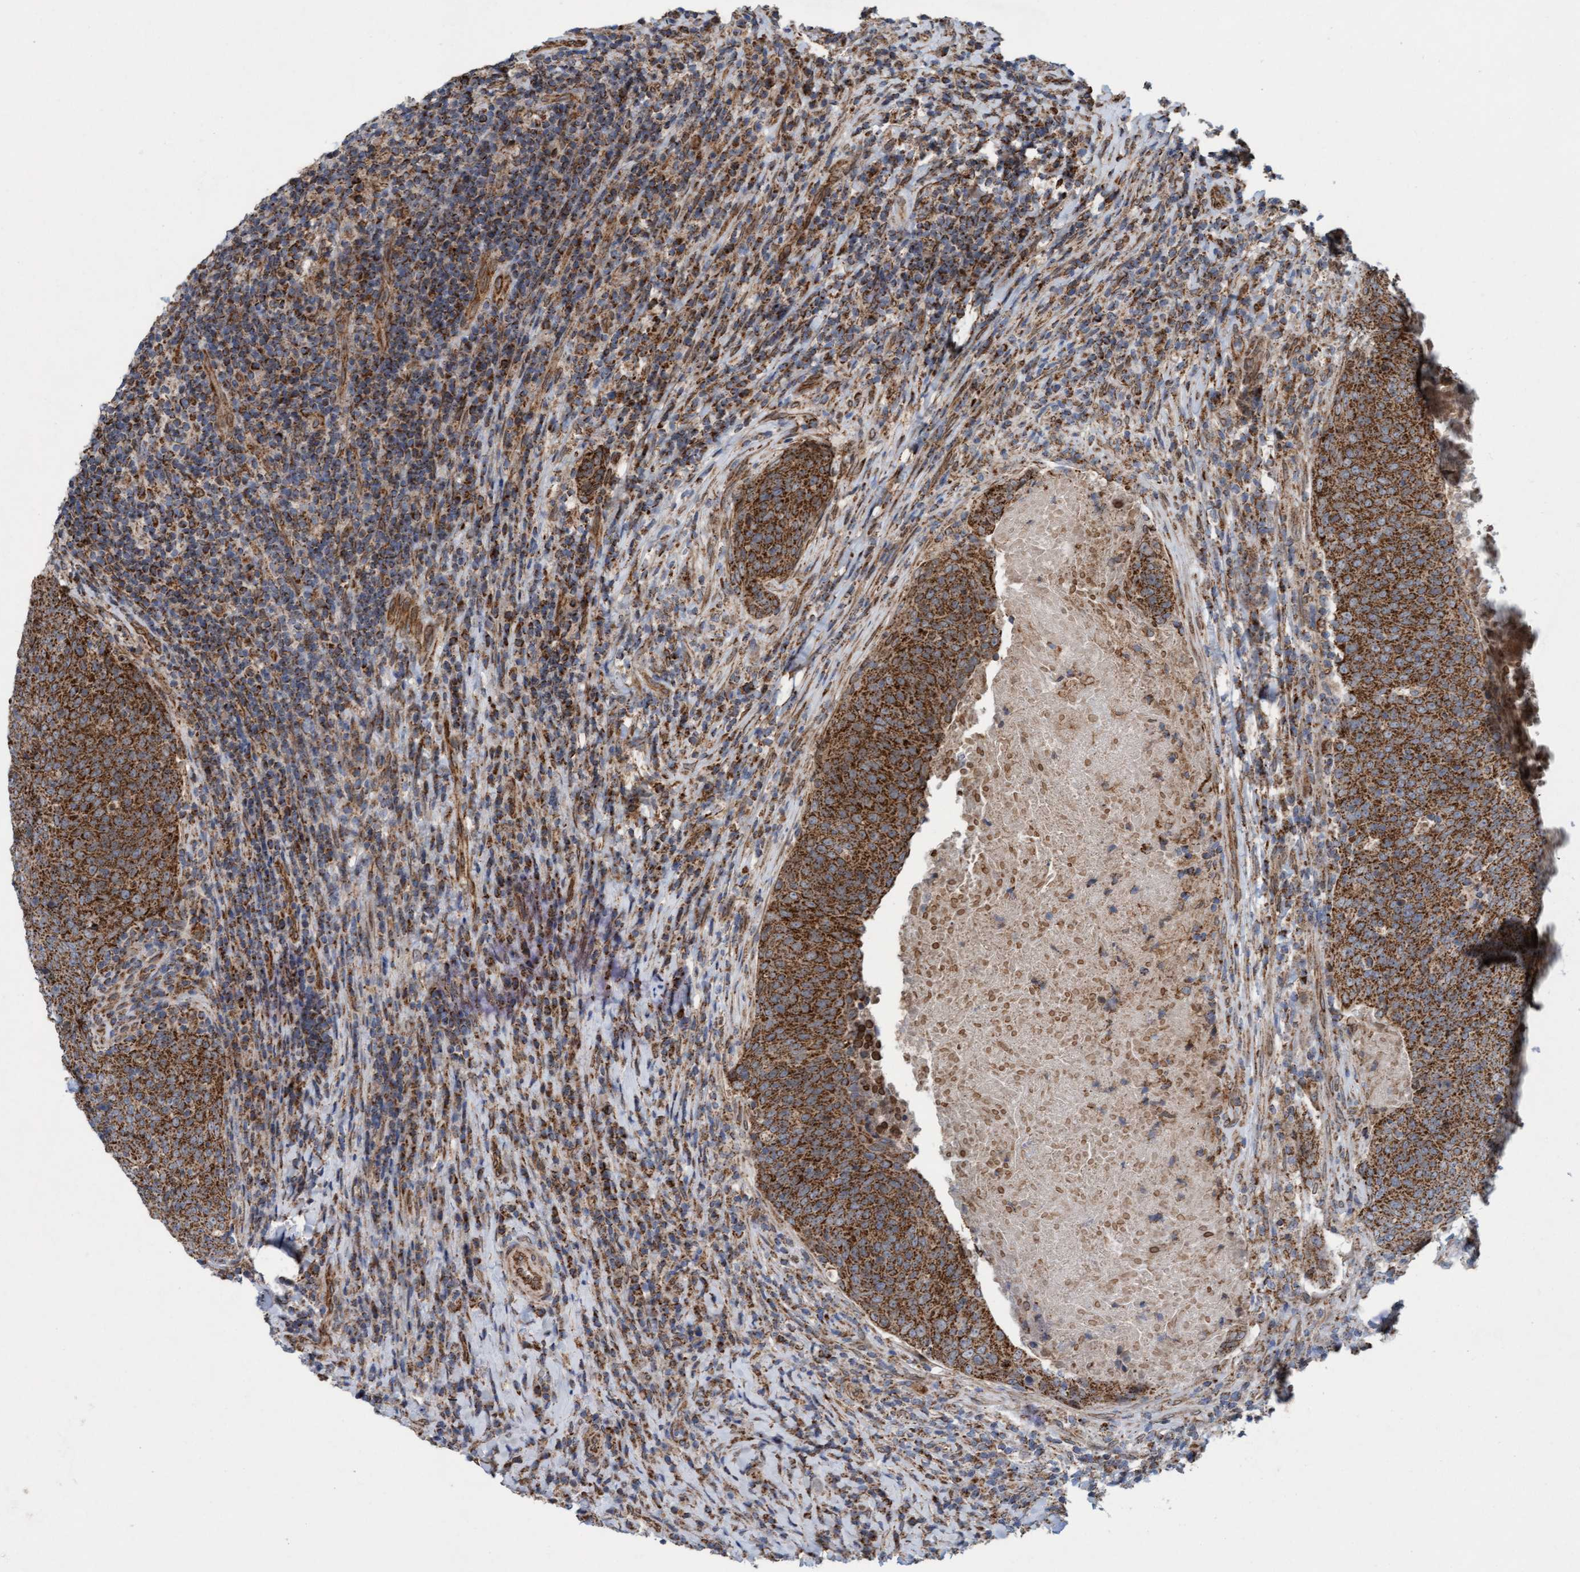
{"staining": {"intensity": "strong", "quantity": ">75%", "location": "cytoplasmic/membranous"}, "tissue": "head and neck cancer", "cell_type": "Tumor cells", "image_type": "cancer", "snomed": [{"axis": "morphology", "description": "Squamous cell carcinoma, NOS"}, {"axis": "morphology", "description": "Squamous cell carcinoma, metastatic, NOS"}, {"axis": "topography", "description": "Lymph node"}, {"axis": "topography", "description": "Head-Neck"}], "caption": "Immunohistochemical staining of head and neck cancer reveals high levels of strong cytoplasmic/membranous protein staining in approximately >75% of tumor cells. (DAB IHC with brightfield microscopy, high magnification).", "gene": "MRPS23", "patient": {"sex": "male", "age": 62}}